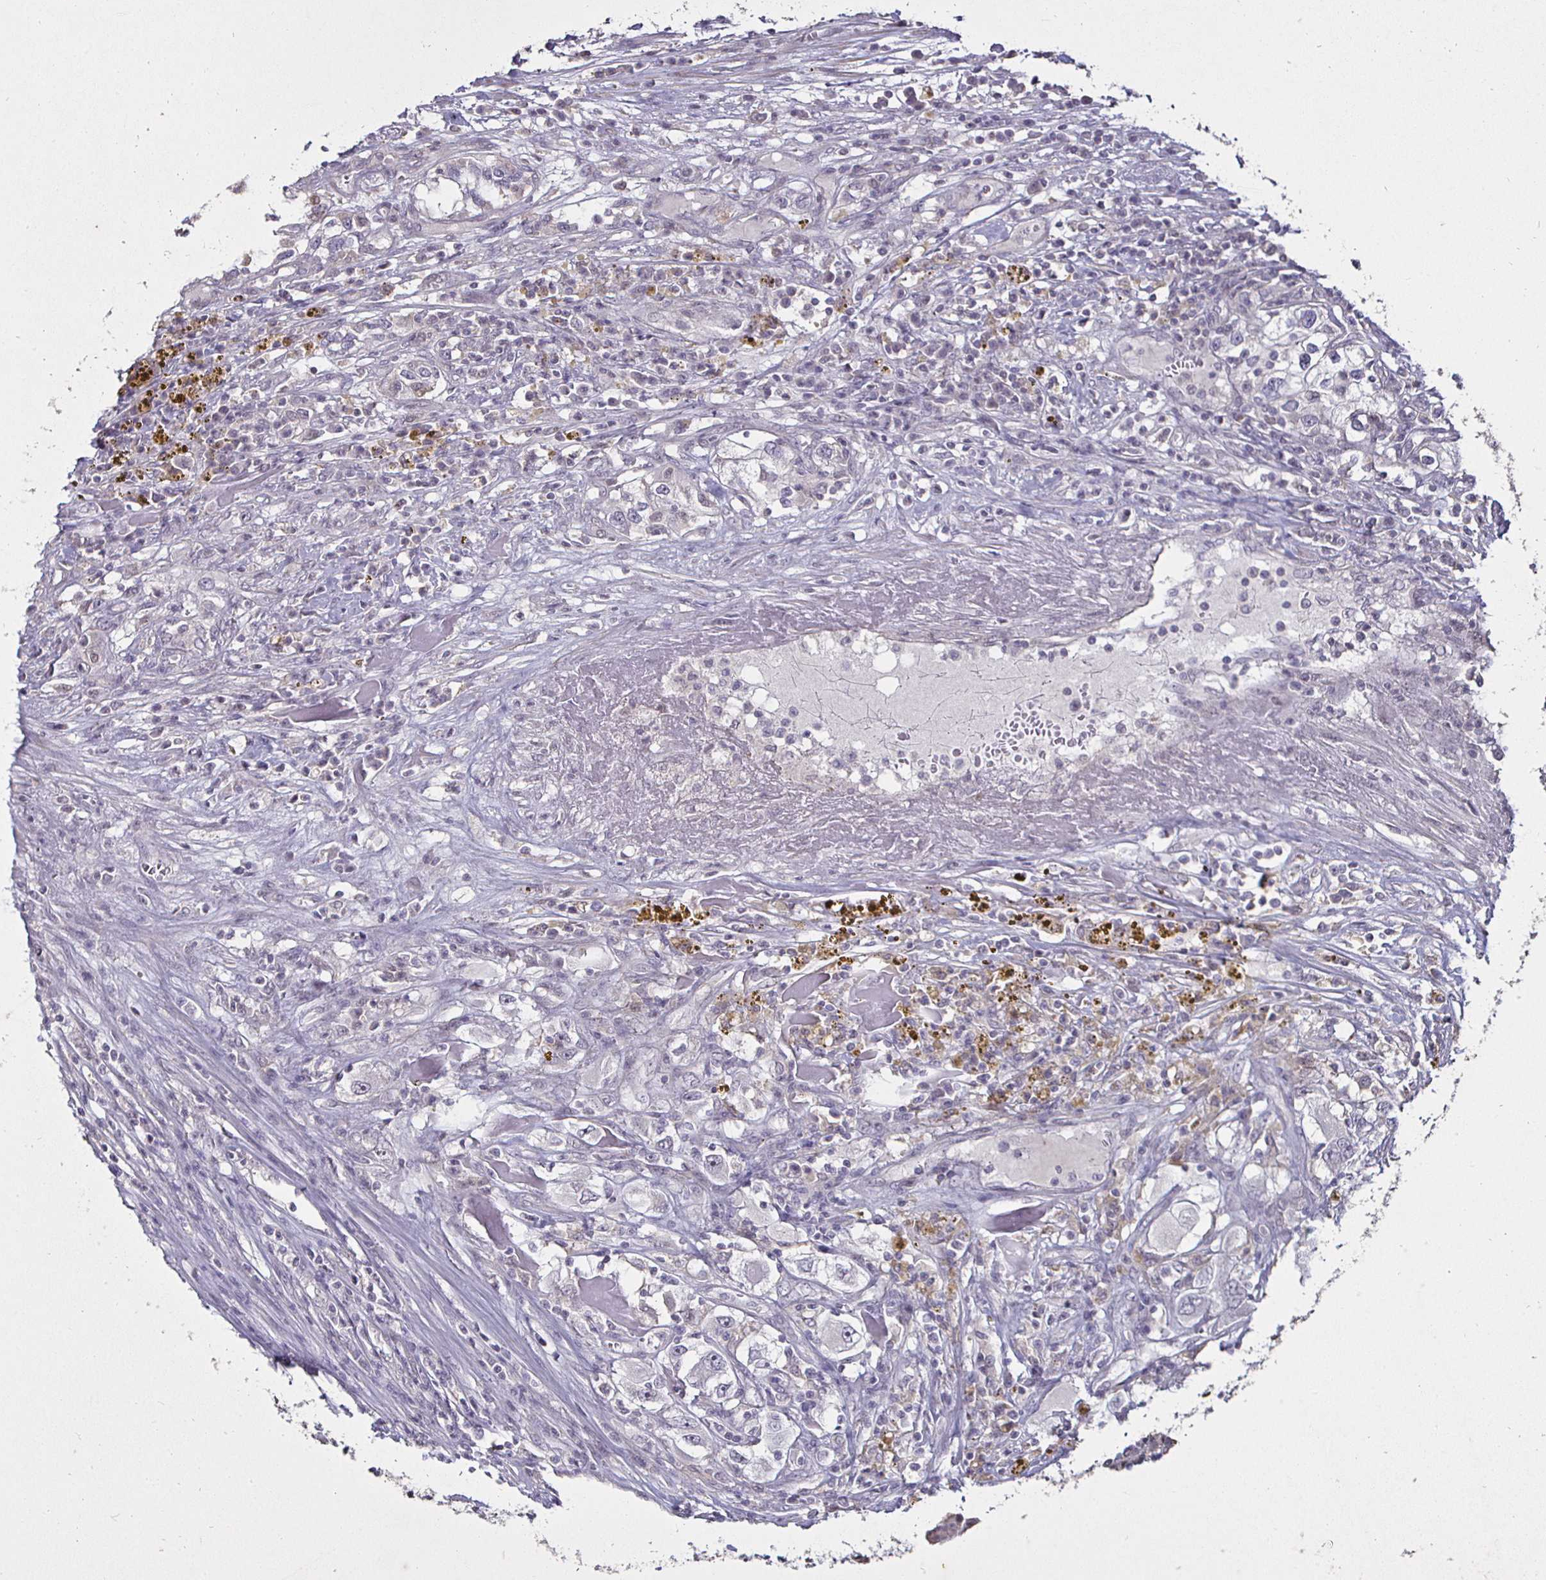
{"staining": {"intensity": "negative", "quantity": "none", "location": "none"}, "tissue": "renal cancer", "cell_type": "Tumor cells", "image_type": "cancer", "snomed": [{"axis": "morphology", "description": "Adenocarcinoma, NOS"}, {"axis": "topography", "description": "Kidney"}], "caption": "A photomicrograph of human renal cancer is negative for staining in tumor cells.", "gene": "MLH1", "patient": {"sex": "female", "age": 52}}